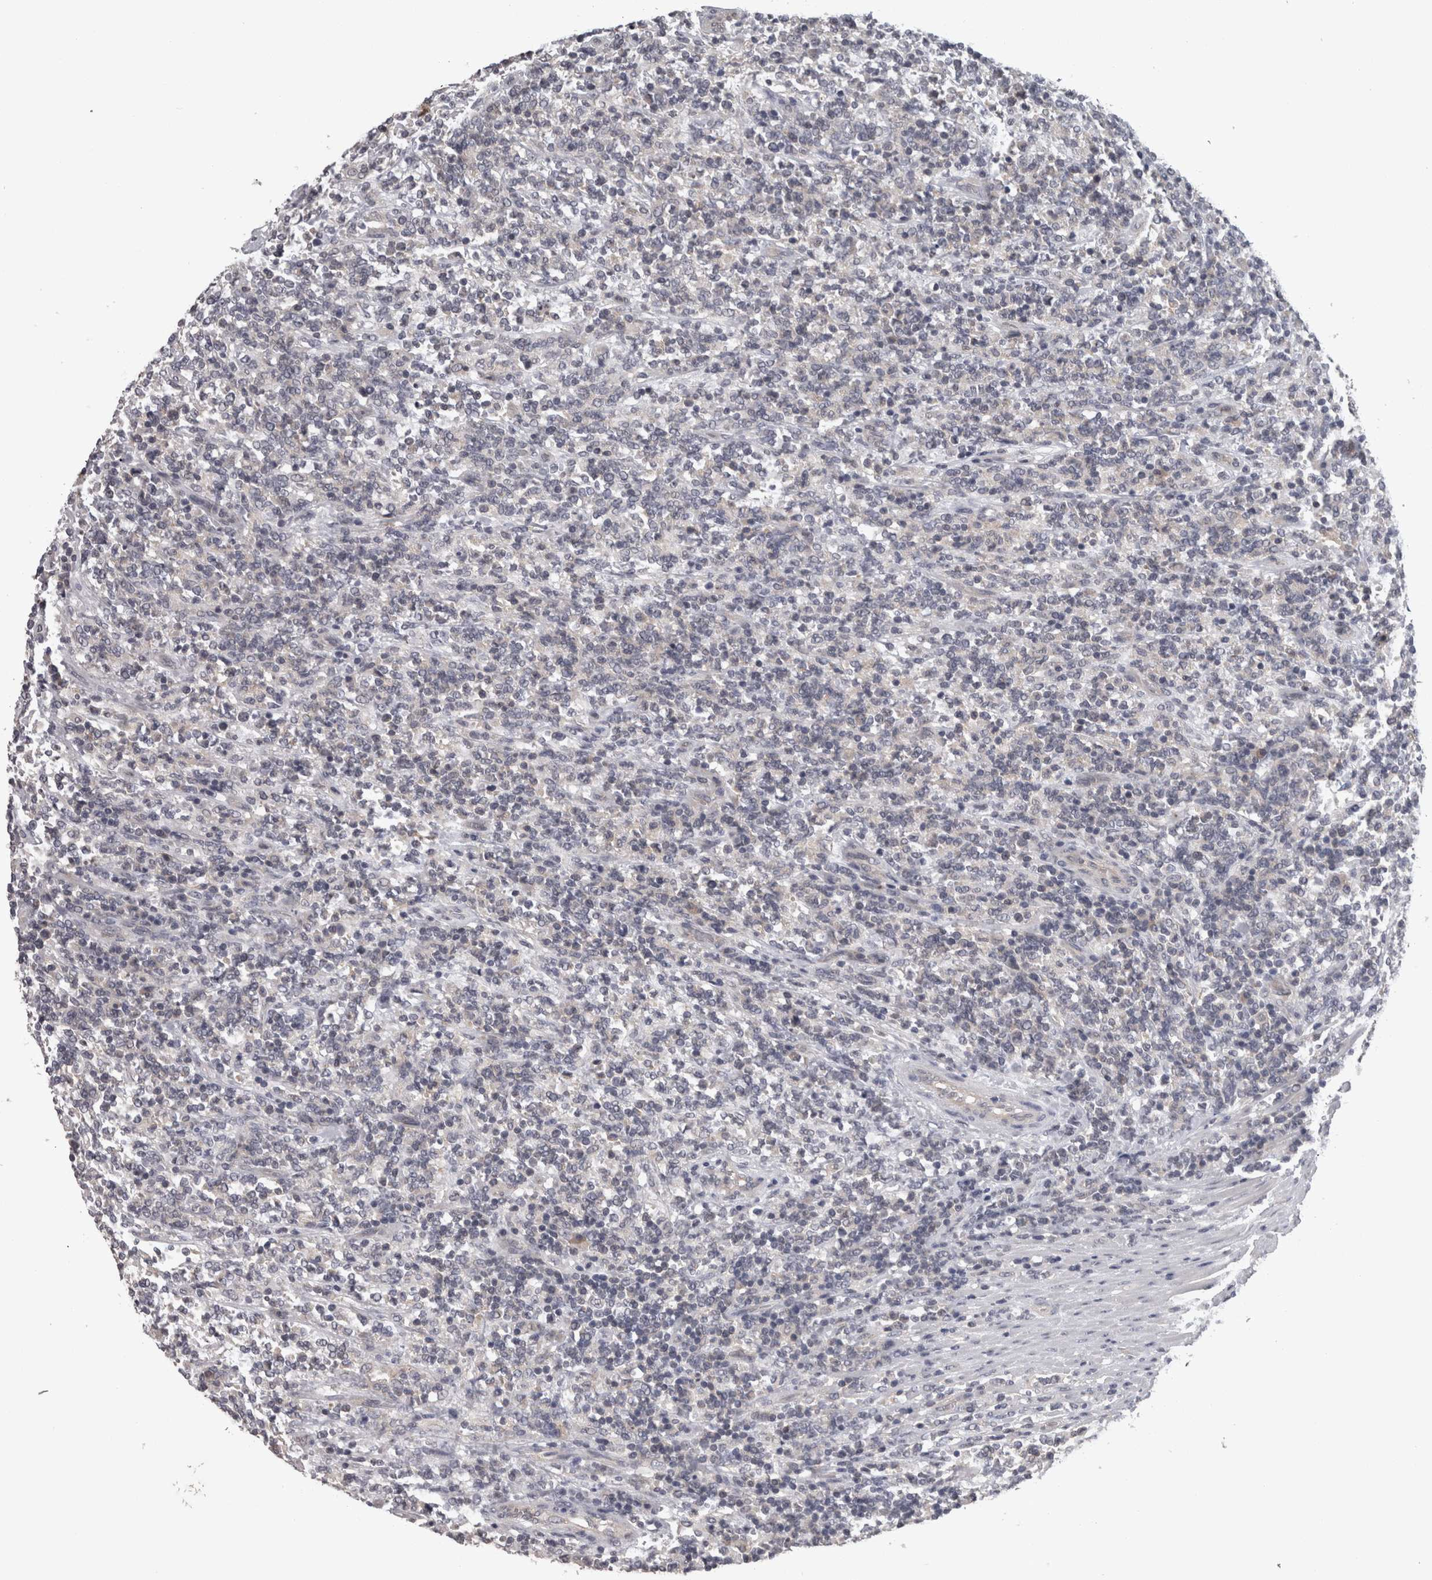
{"staining": {"intensity": "negative", "quantity": "none", "location": "none"}, "tissue": "lymphoma", "cell_type": "Tumor cells", "image_type": "cancer", "snomed": [{"axis": "morphology", "description": "Malignant lymphoma, non-Hodgkin's type, High grade"}, {"axis": "topography", "description": "Soft tissue"}], "caption": "This is a micrograph of immunohistochemistry staining of lymphoma, which shows no staining in tumor cells.", "gene": "PON3", "patient": {"sex": "male", "age": 18}}